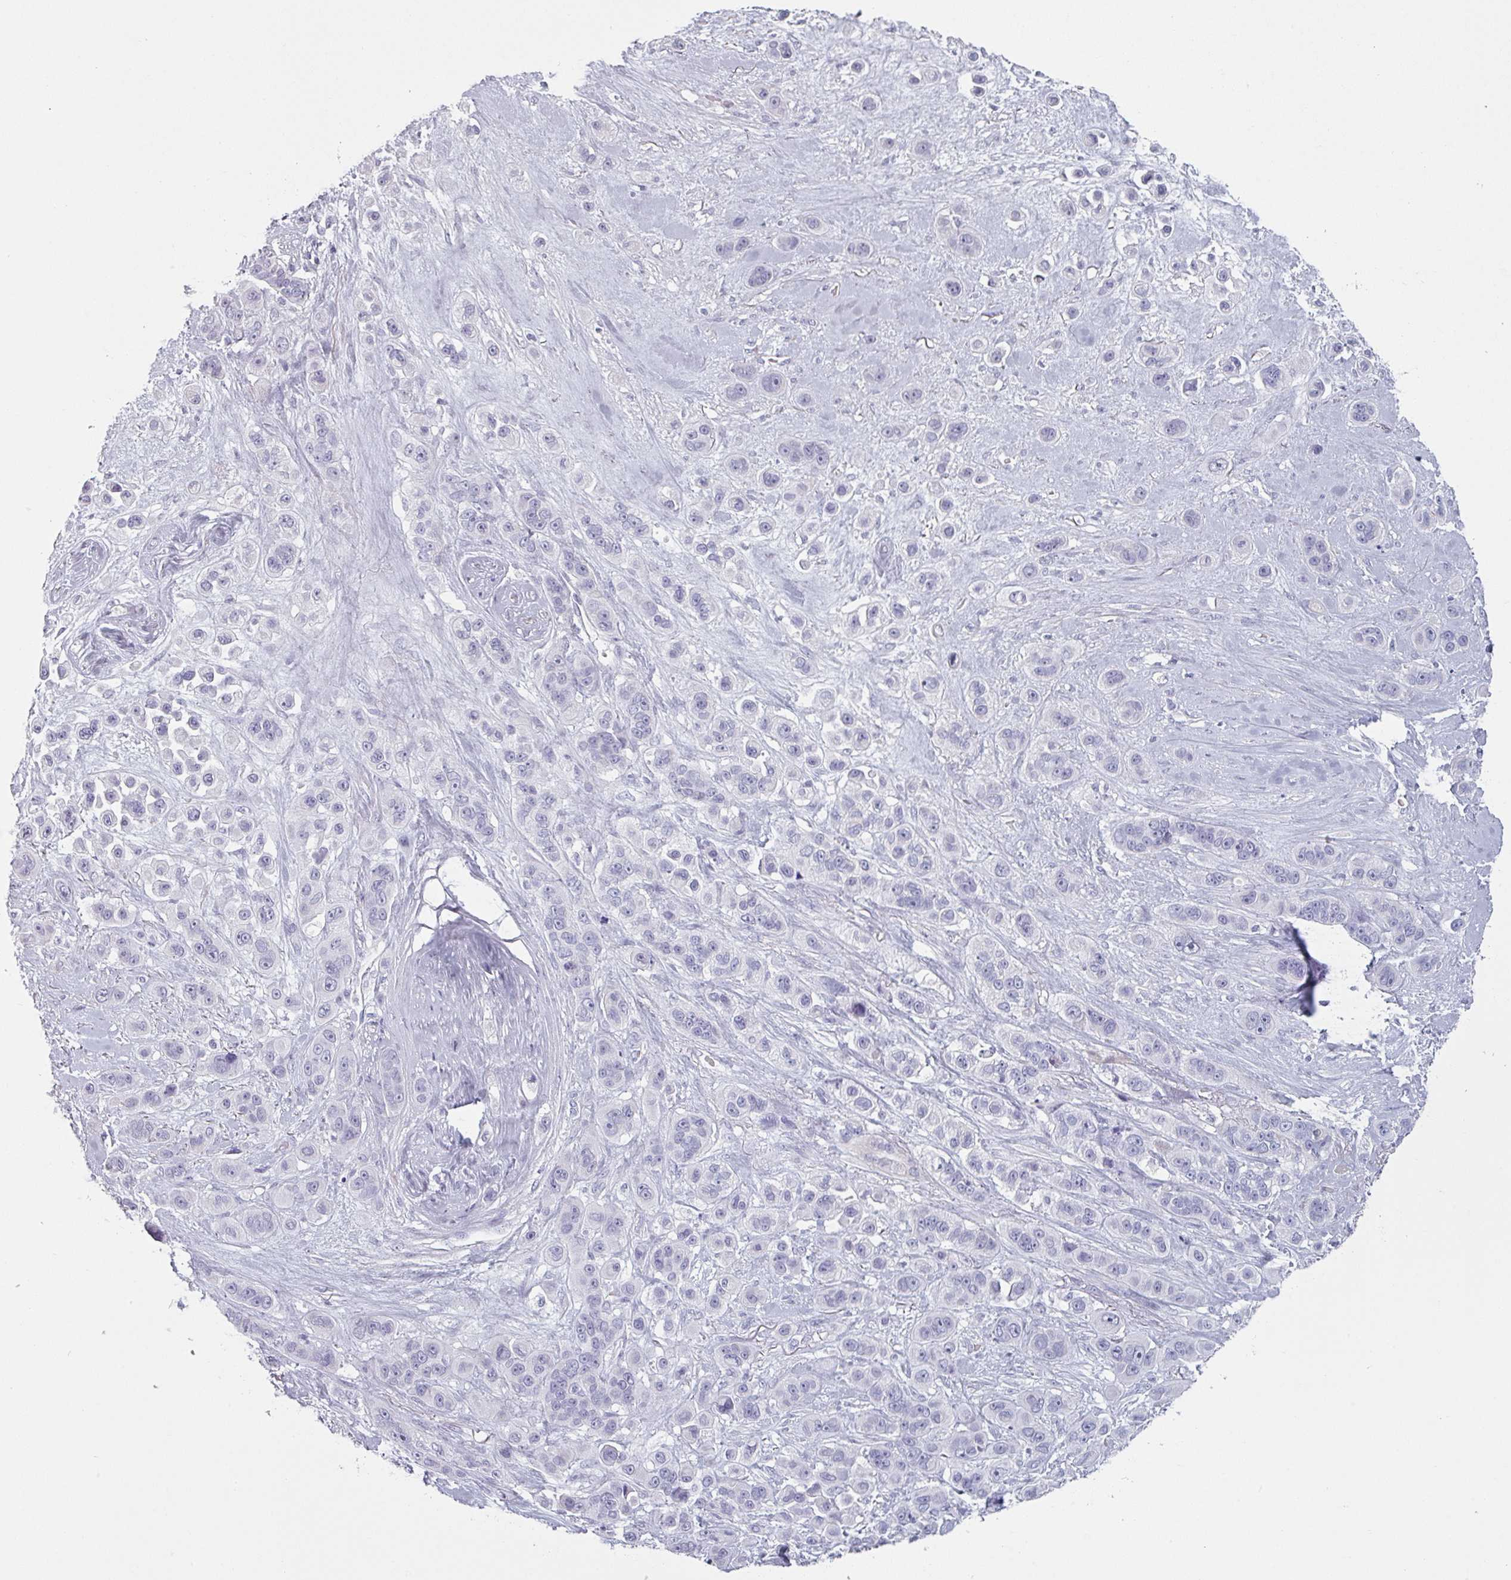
{"staining": {"intensity": "negative", "quantity": "none", "location": "none"}, "tissue": "skin cancer", "cell_type": "Tumor cells", "image_type": "cancer", "snomed": [{"axis": "morphology", "description": "Squamous cell carcinoma, NOS"}, {"axis": "topography", "description": "Skin"}], "caption": "IHC image of neoplastic tissue: human skin cancer stained with DAB demonstrates no significant protein staining in tumor cells.", "gene": "SFTPA1", "patient": {"sex": "male", "age": 67}}